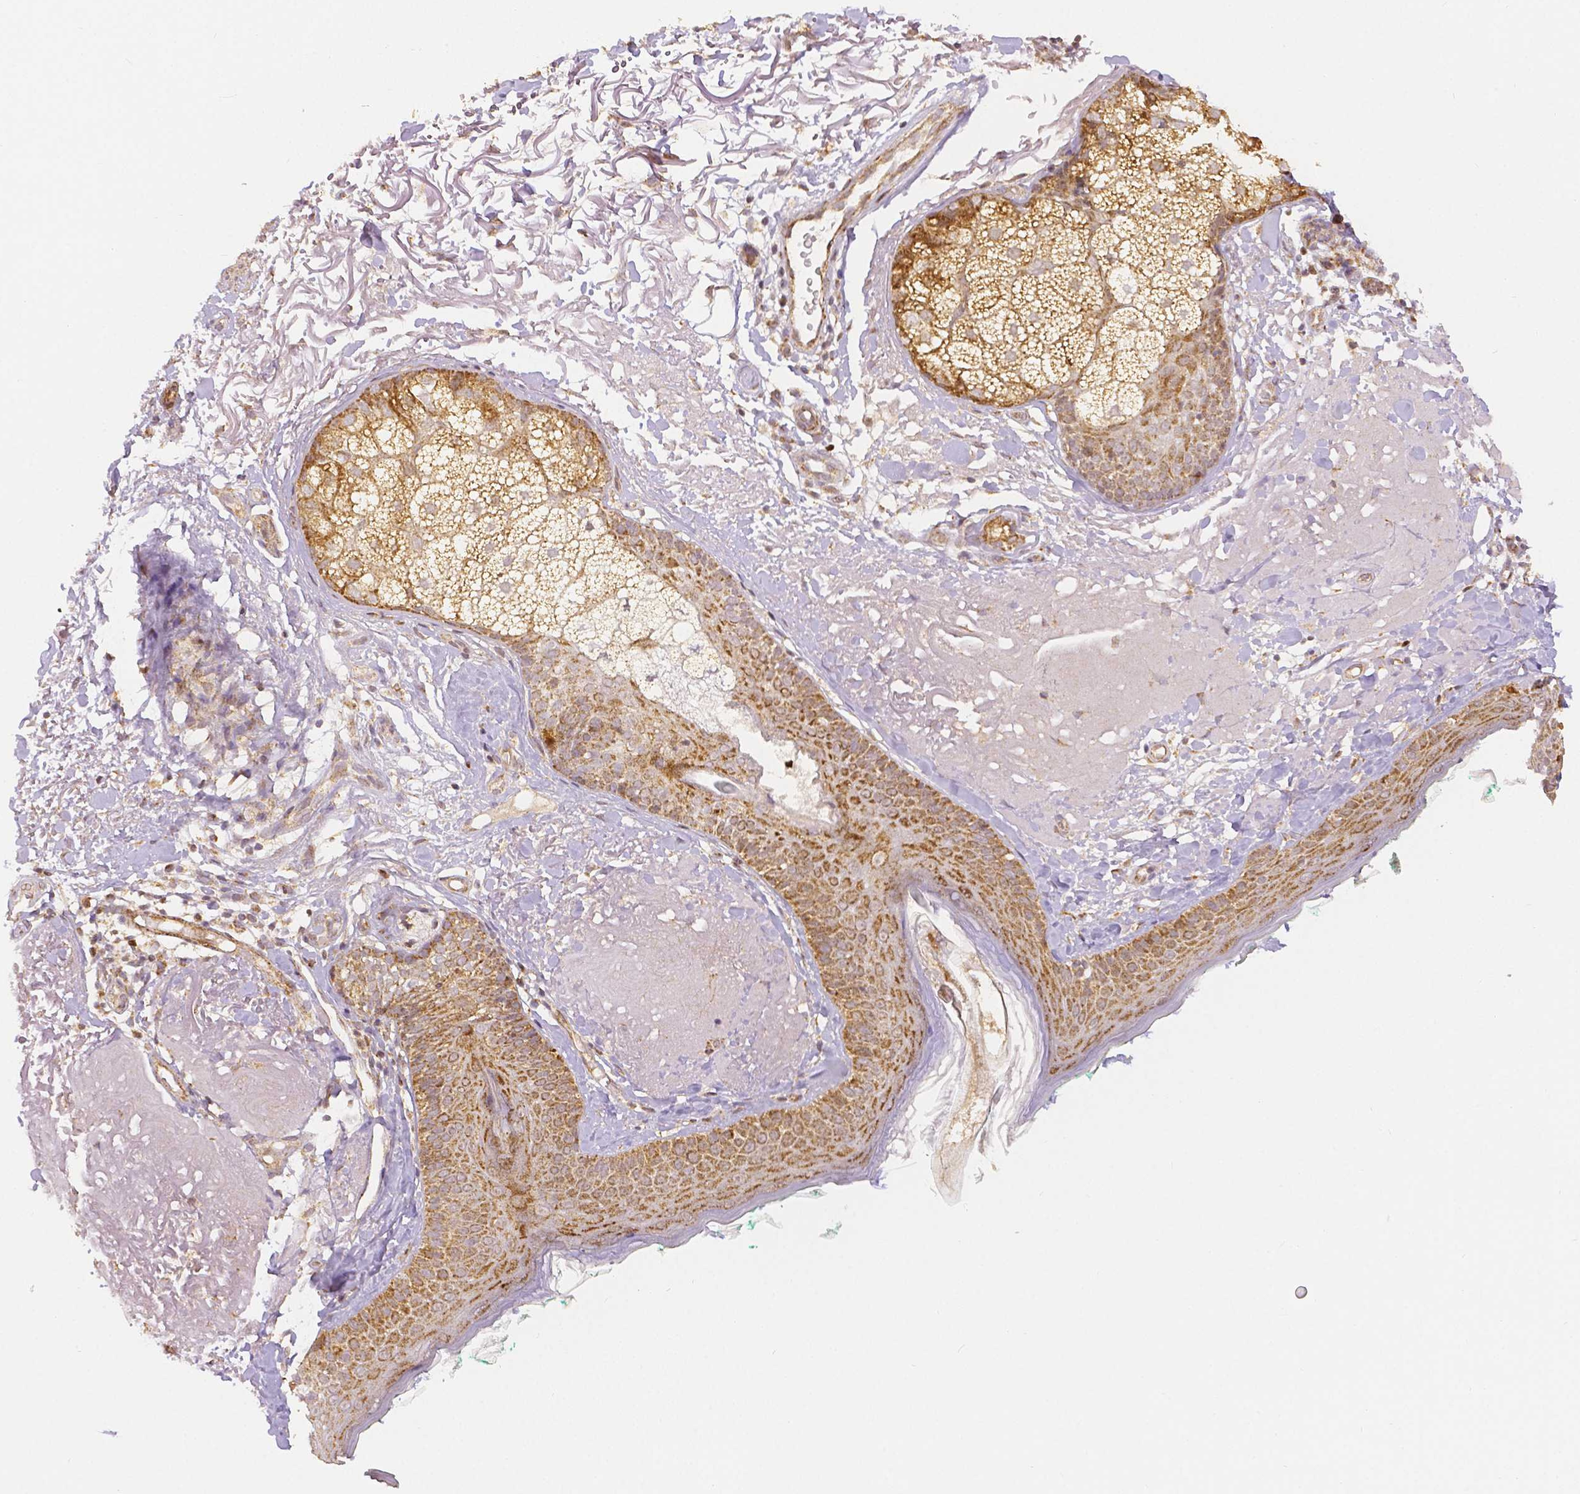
{"staining": {"intensity": "moderate", "quantity": "<25%", "location": "cytoplasmic/membranous"}, "tissue": "skin", "cell_type": "Fibroblasts", "image_type": "normal", "snomed": [{"axis": "morphology", "description": "Normal tissue, NOS"}, {"axis": "topography", "description": "Skin"}], "caption": "Moderate cytoplasmic/membranous staining for a protein is seen in about <25% of fibroblasts of normal skin using IHC.", "gene": "RHOT1", "patient": {"sex": "male", "age": 73}}